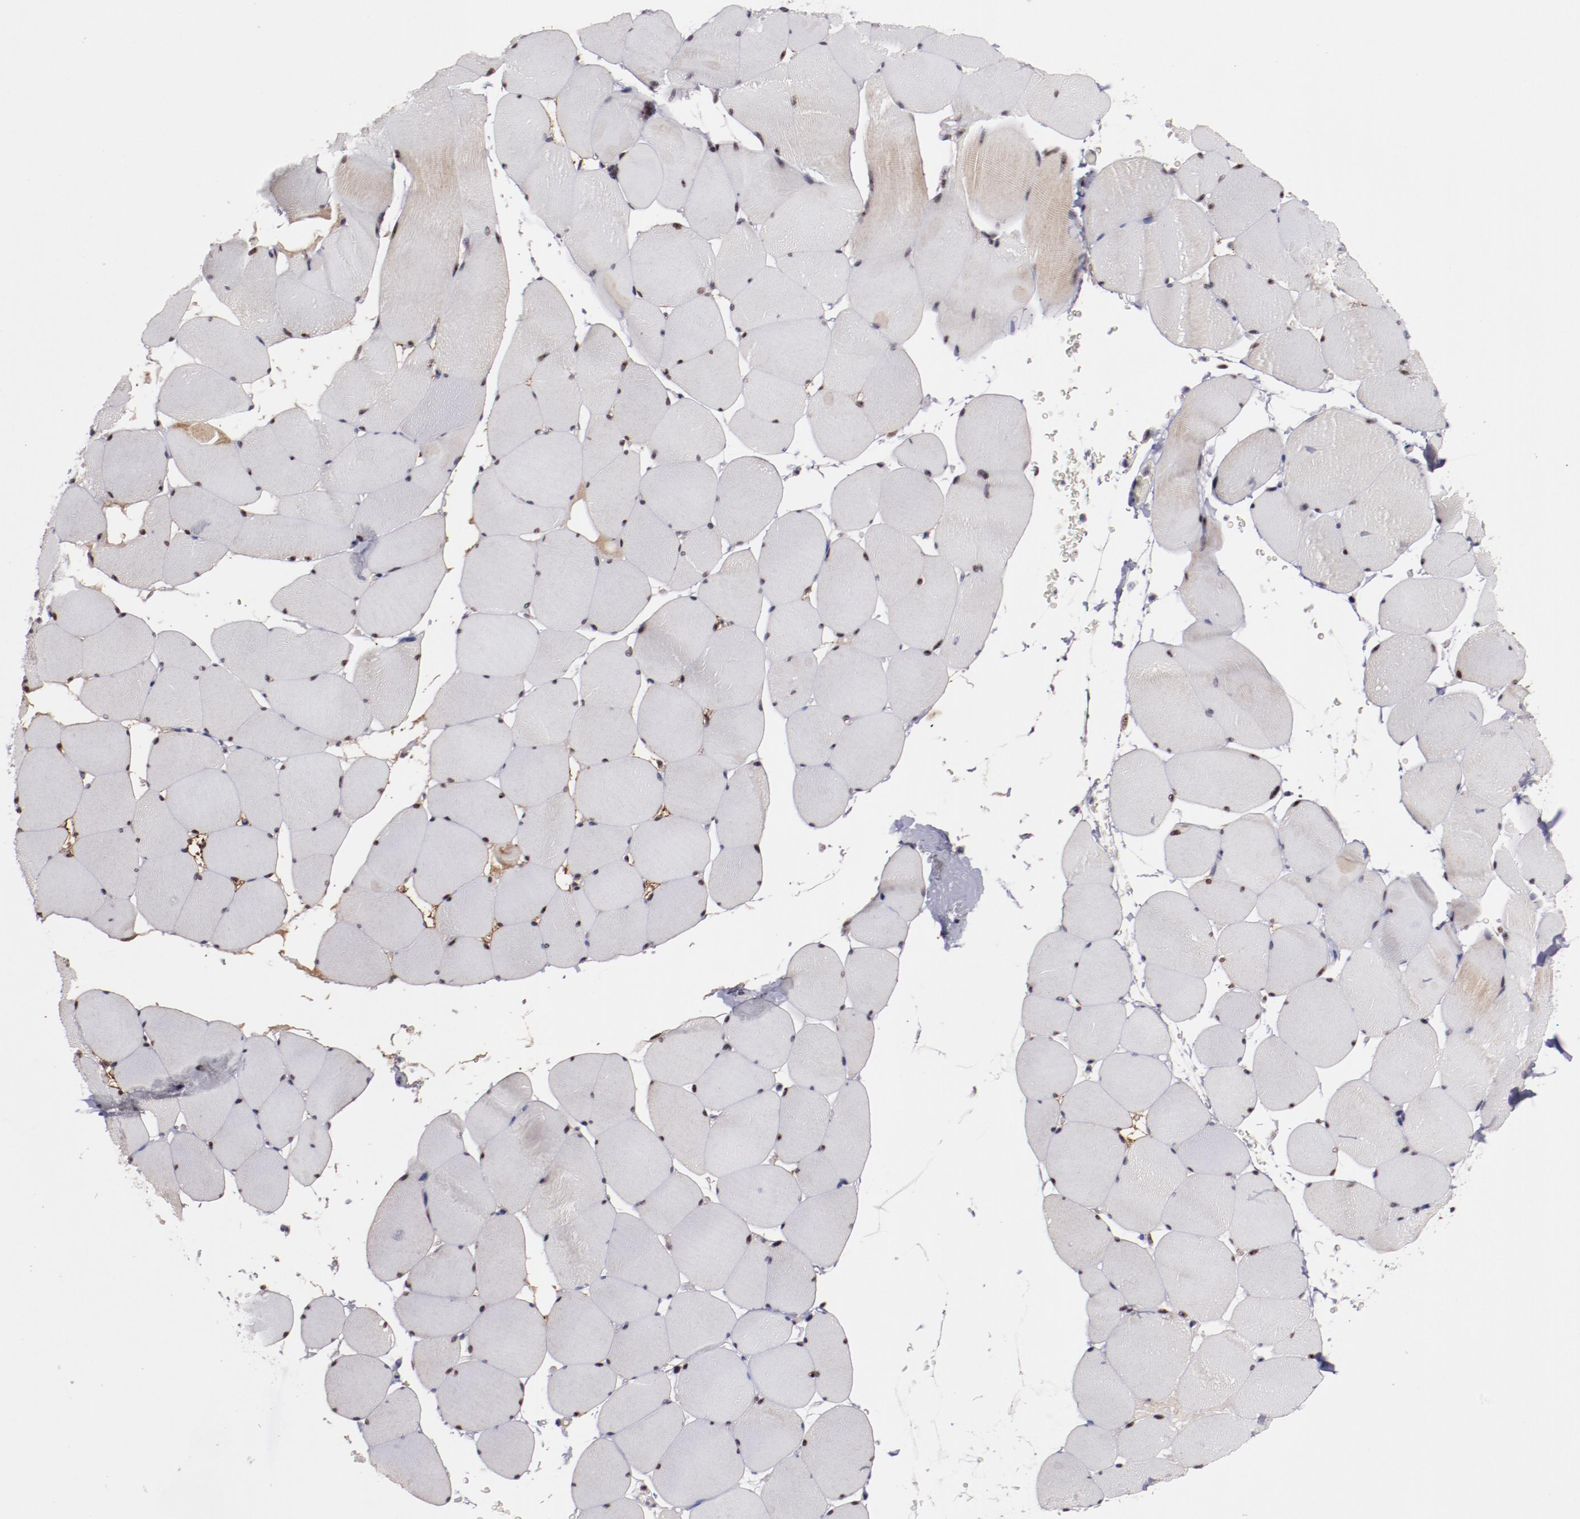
{"staining": {"intensity": "moderate", "quantity": "<25%", "location": "cytoplasmic/membranous,nuclear"}, "tissue": "skeletal muscle", "cell_type": "Myocytes", "image_type": "normal", "snomed": [{"axis": "morphology", "description": "Normal tissue, NOS"}, {"axis": "topography", "description": "Skeletal muscle"}], "caption": "High-magnification brightfield microscopy of normal skeletal muscle stained with DAB (3,3'-diaminobenzidine) (brown) and counterstained with hematoxylin (blue). myocytes exhibit moderate cytoplasmic/membranous,nuclear positivity is identified in about<25% of cells.", "gene": "DDX24", "patient": {"sex": "male", "age": 62}}